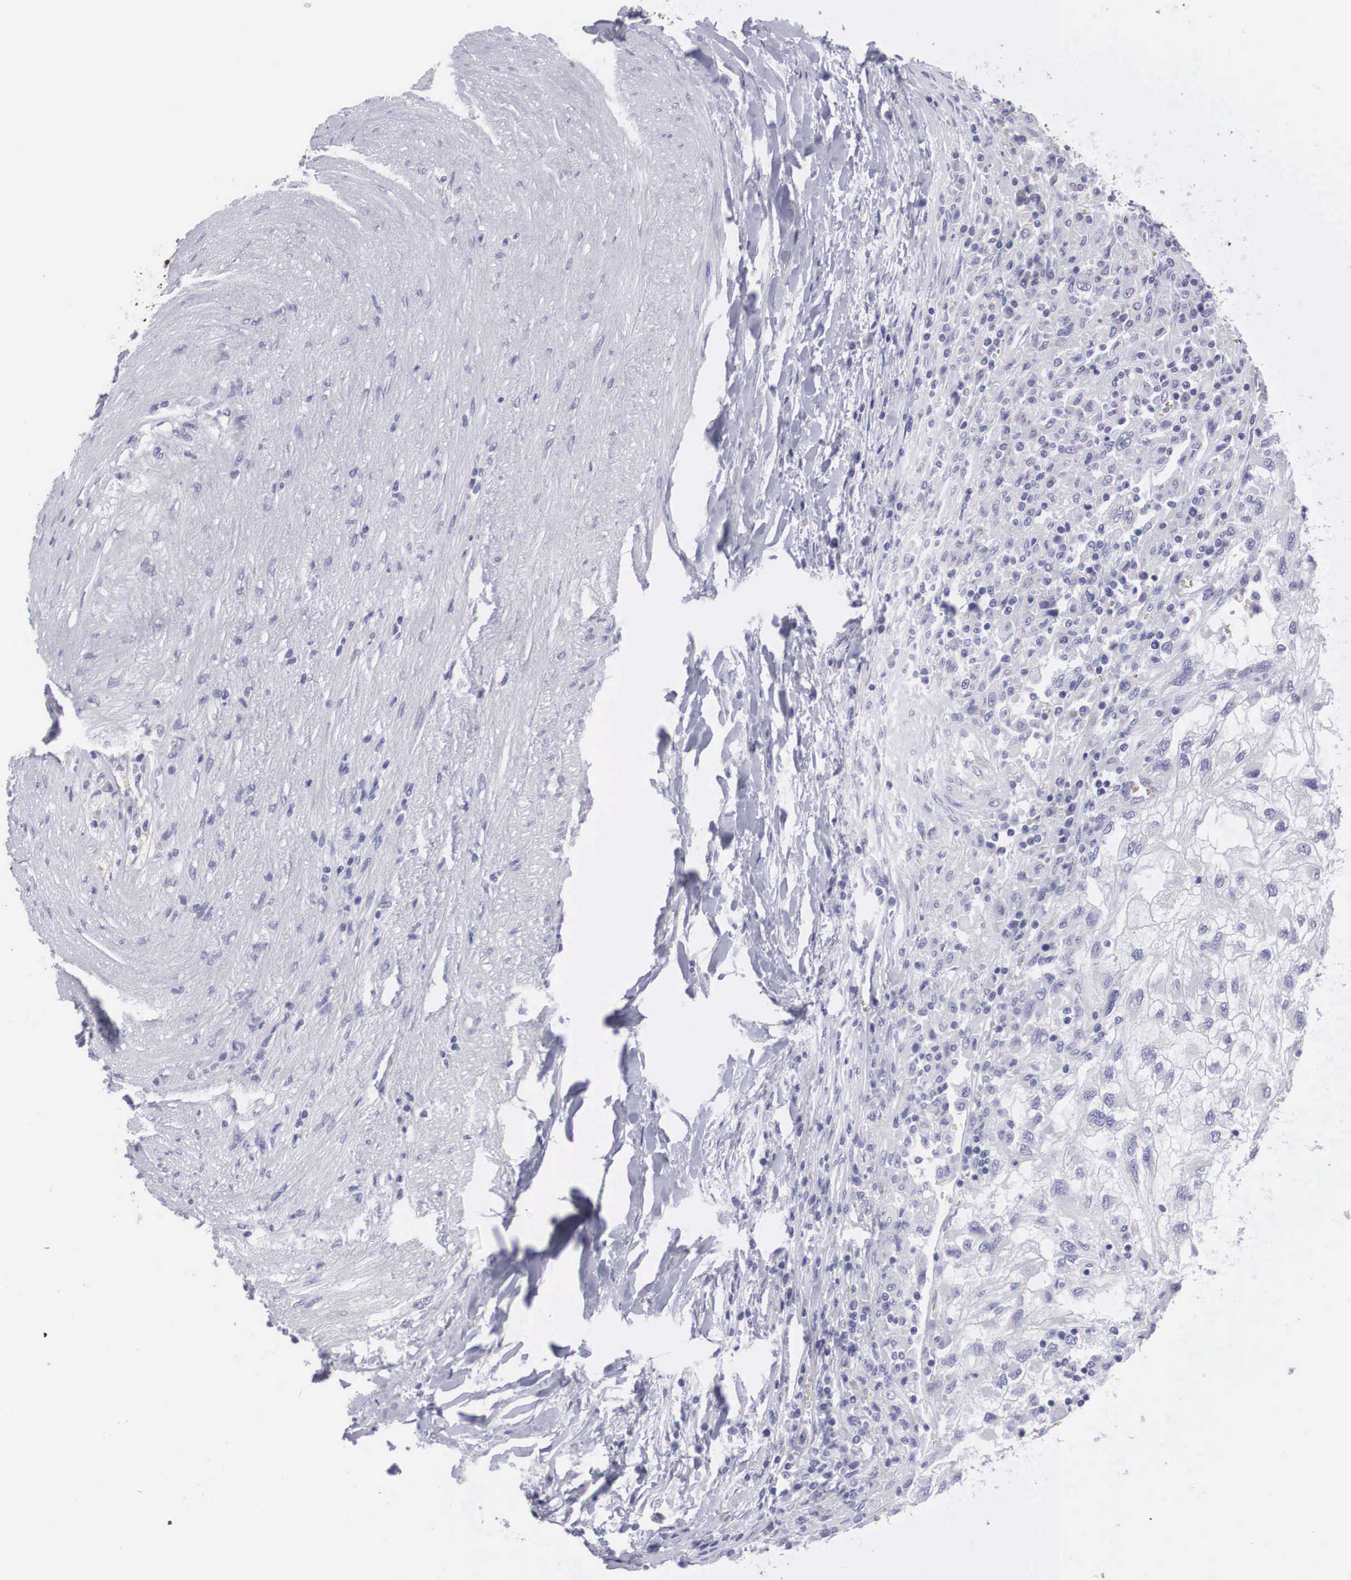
{"staining": {"intensity": "negative", "quantity": "none", "location": "none"}, "tissue": "renal cancer", "cell_type": "Tumor cells", "image_type": "cancer", "snomed": [{"axis": "morphology", "description": "Normal tissue, NOS"}, {"axis": "morphology", "description": "Adenocarcinoma, NOS"}, {"axis": "topography", "description": "Kidney"}], "caption": "Immunohistochemistry (IHC) of human renal cancer demonstrates no positivity in tumor cells.", "gene": "ARMCX3", "patient": {"sex": "male", "age": 71}}